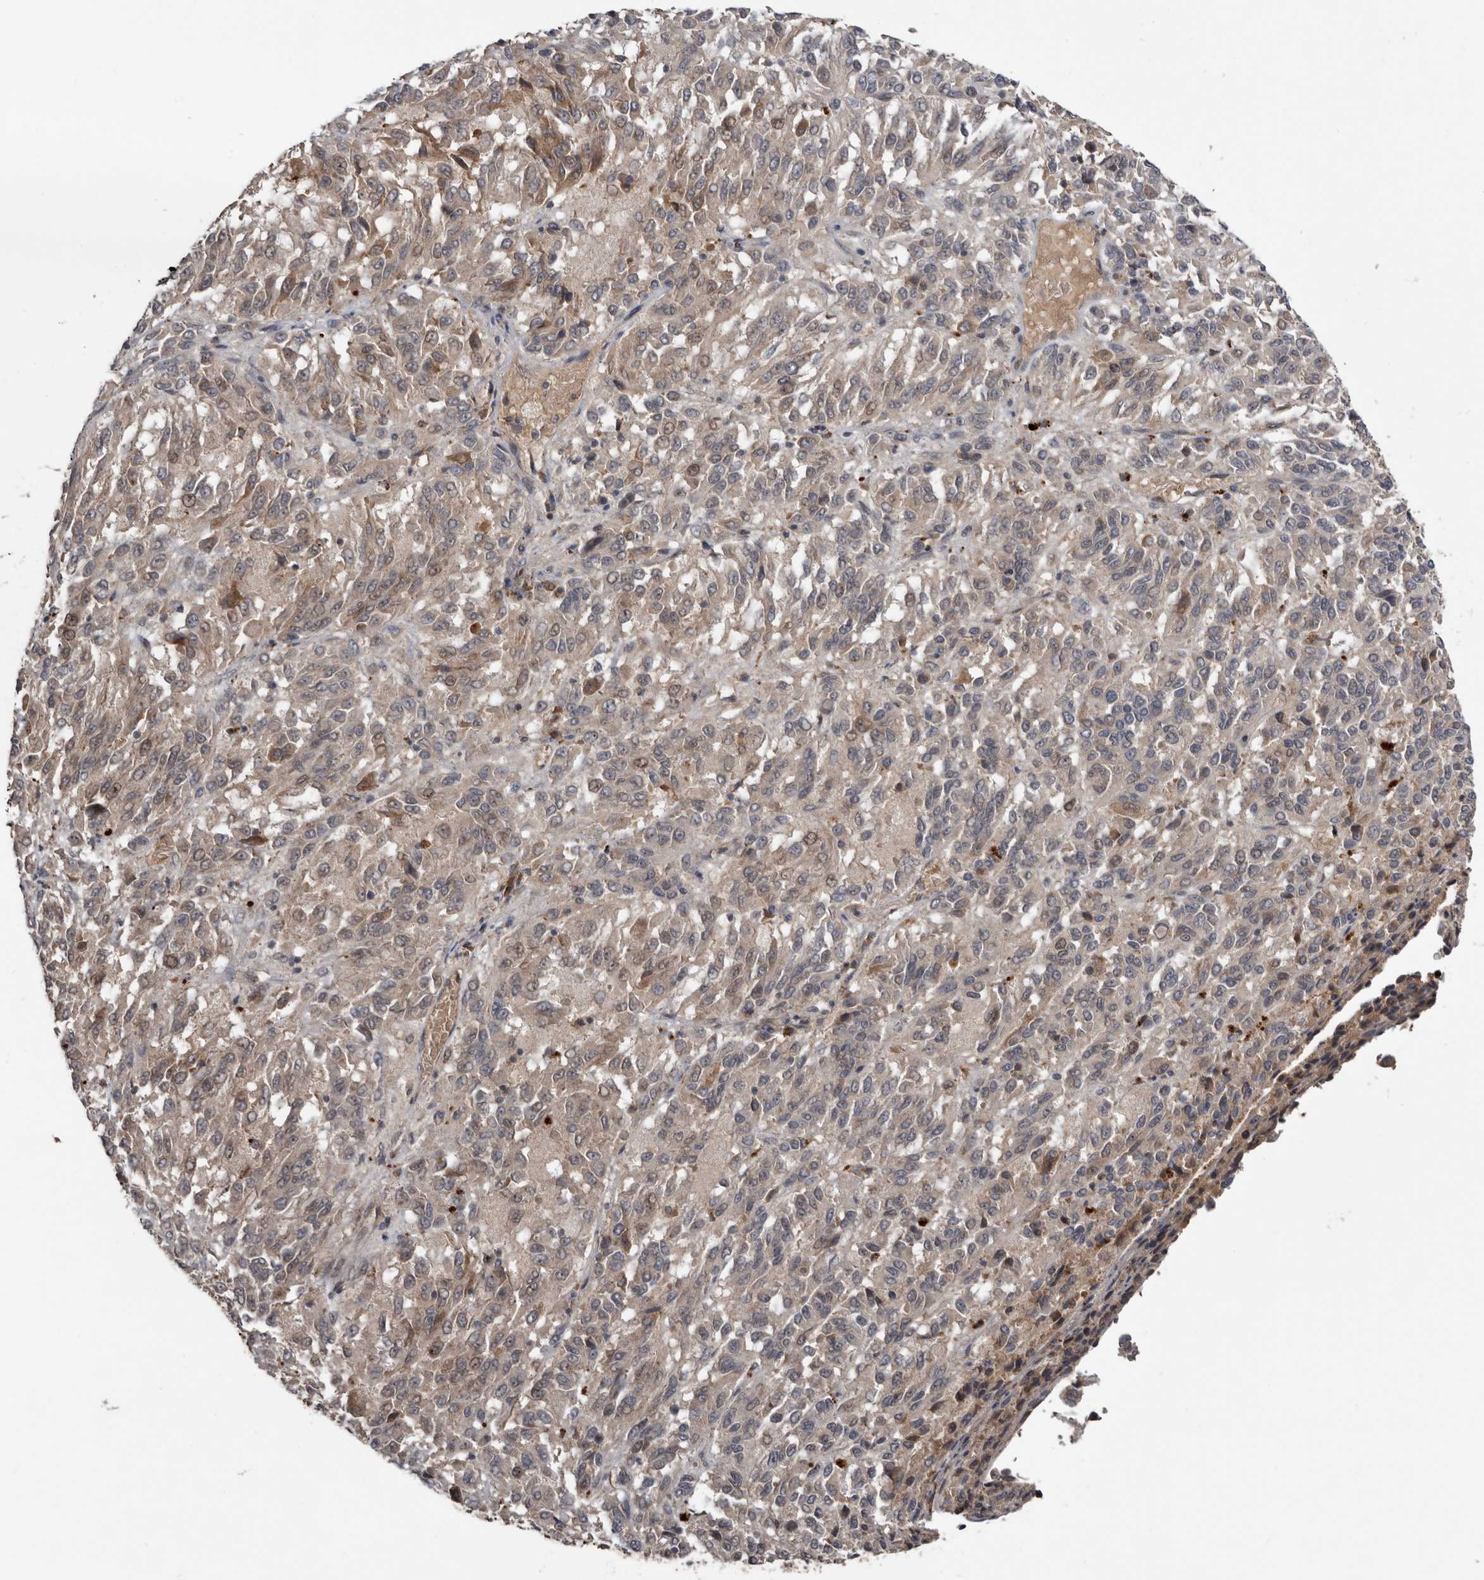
{"staining": {"intensity": "weak", "quantity": "25%-75%", "location": "cytoplasmic/membranous"}, "tissue": "melanoma", "cell_type": "Tumor cells", "image_type": "cancer", "snomed": [{"axis": "morphology", "description": "Malignant melanoma, Metastatic site"}, {"axis": "topography", "description": "Lung"}], "caption": "Protein staining of malignant melanoma (metastatic site) tissue exhibits weak cytoplasmic/membranous positivity in about 25%-75% of tumor cells.", "gene": "NMUR1", "patient": {"sex": "male", "age": 64}}